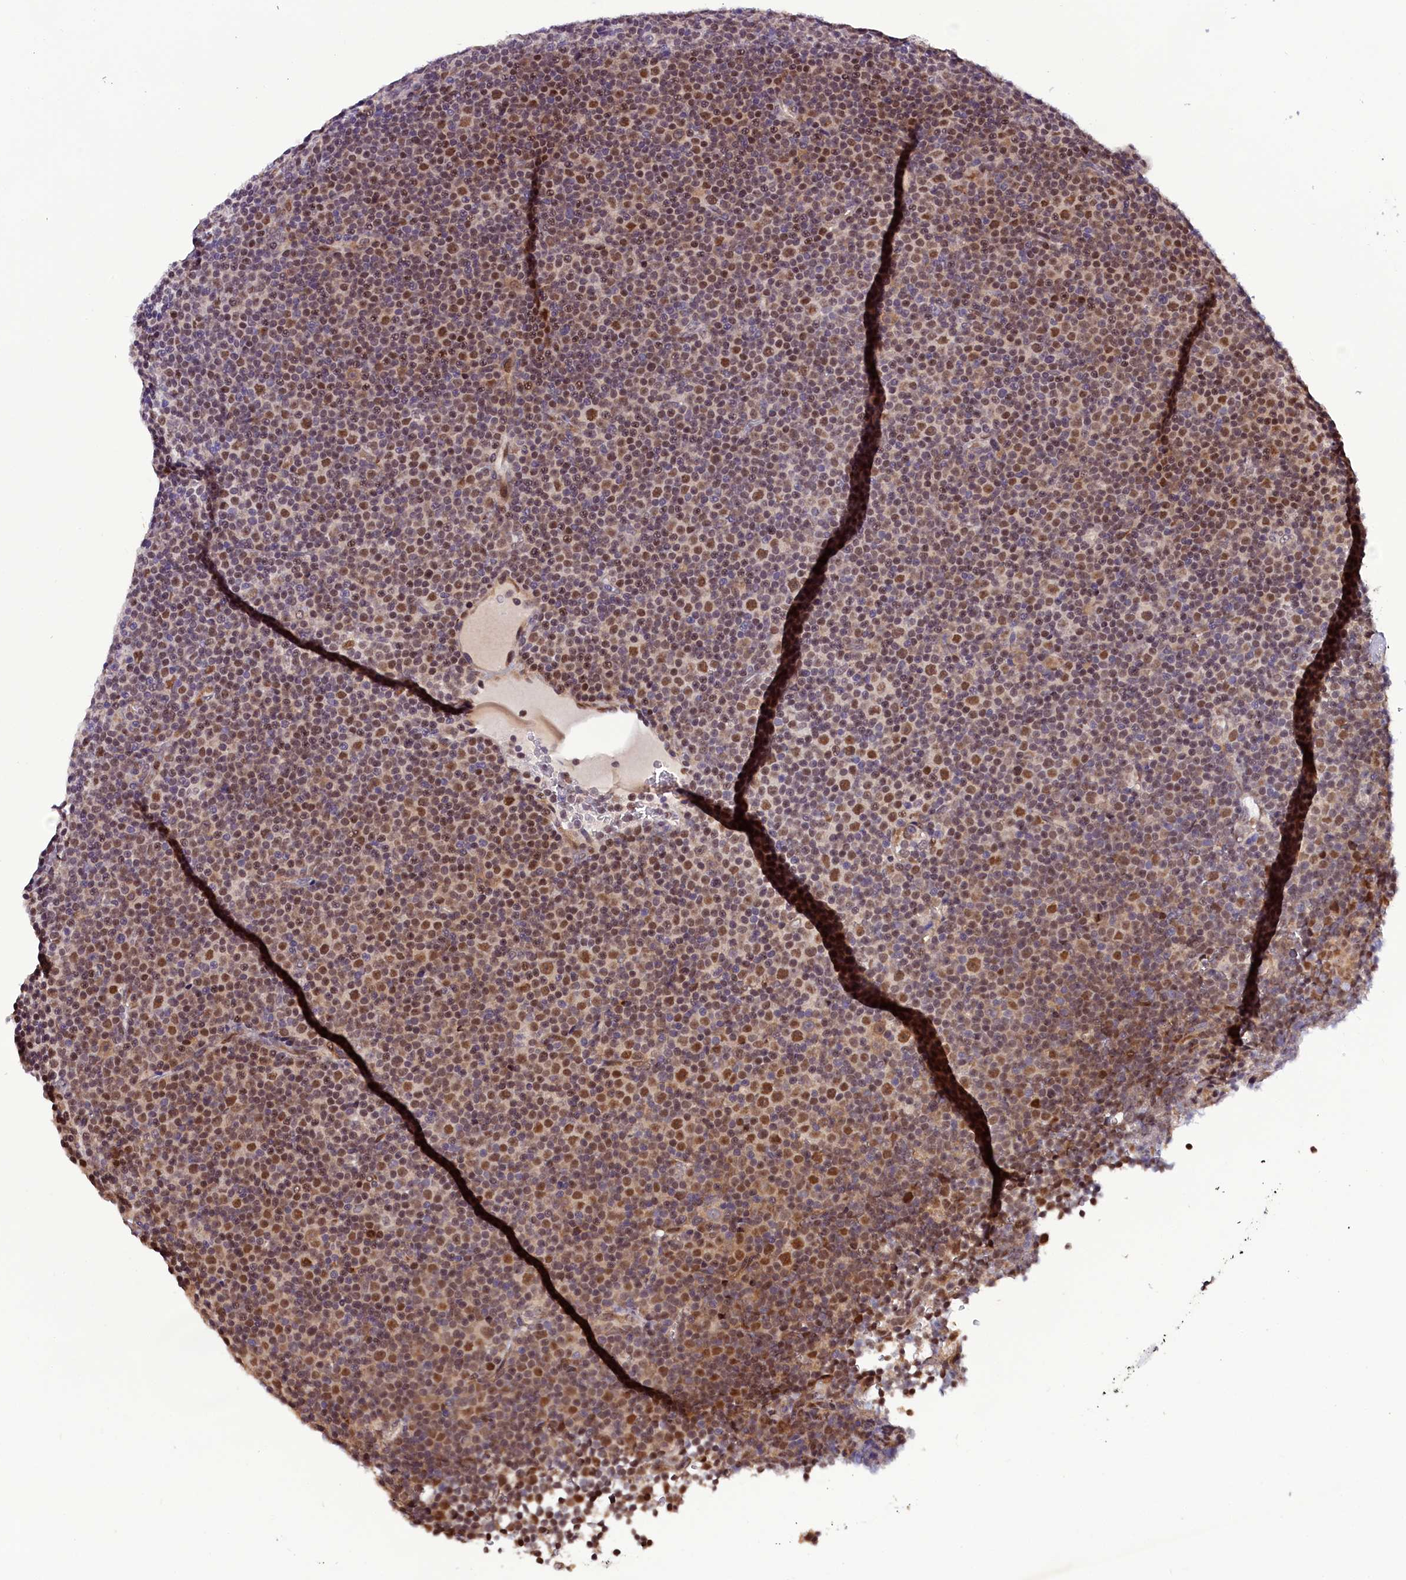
{"staining": {"intensity": "moderate", "quantity": ">75%", "location": "nuclear"}, "tissue": "lymphoma", "cell_type": "Tumor cells", "image_type": "cancer", "snomed": [{"axis": "morphology", "description": "Malignant lymphoma, non-Hodgkin's type, Low grade"}, {"axis": "topography", "description": "Lymph node"}], "caption": "The image demonstrates a brown stain indicating the presence of a protein in the nuclear of tumor cells in lymphoma.", "gene": "RPUSD2", "patient": {"sex": "female", "age": 67}}